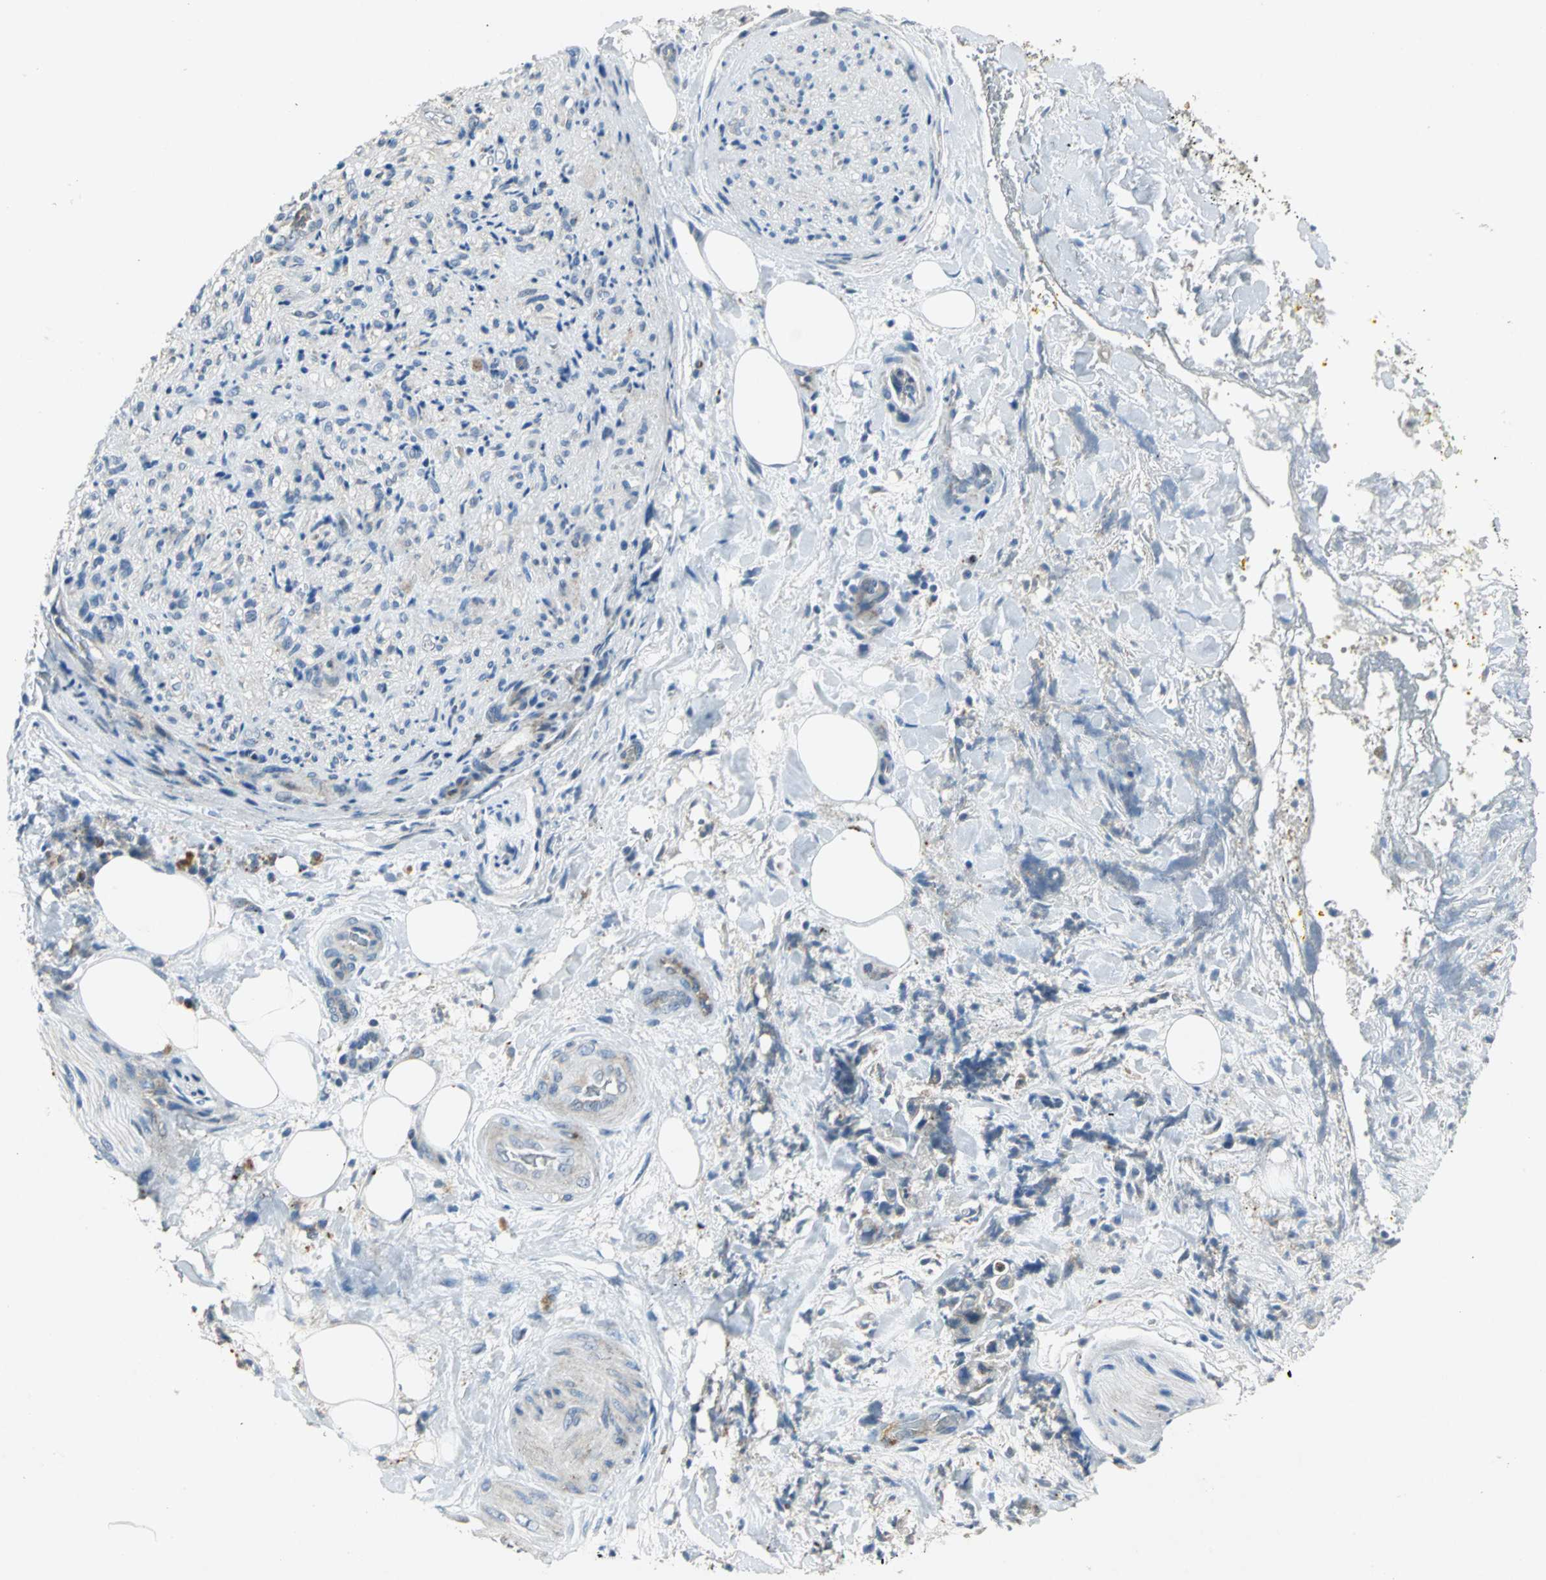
{"staining": {"intensity": "weak", "quantity": "<25%", "location": "cytoplasmic/membranous"}, "tissue": "pancreatic cancer", "cell_type": "Tumor cells", "image_type": "cancer", "snomed": [{"axis": "morphology", "description": "Adenocarcinoma, NOS"}, {"axis": "topography", "description": "Pancreas"}], "caption": "Immunohistochemistry (IHC) image of human pancreatic cancer stained for a protein (brown), which reveals no staining in tumor cells.", "gene": "SPPL2B", "patient": {"sex": "male", "age": 70}}